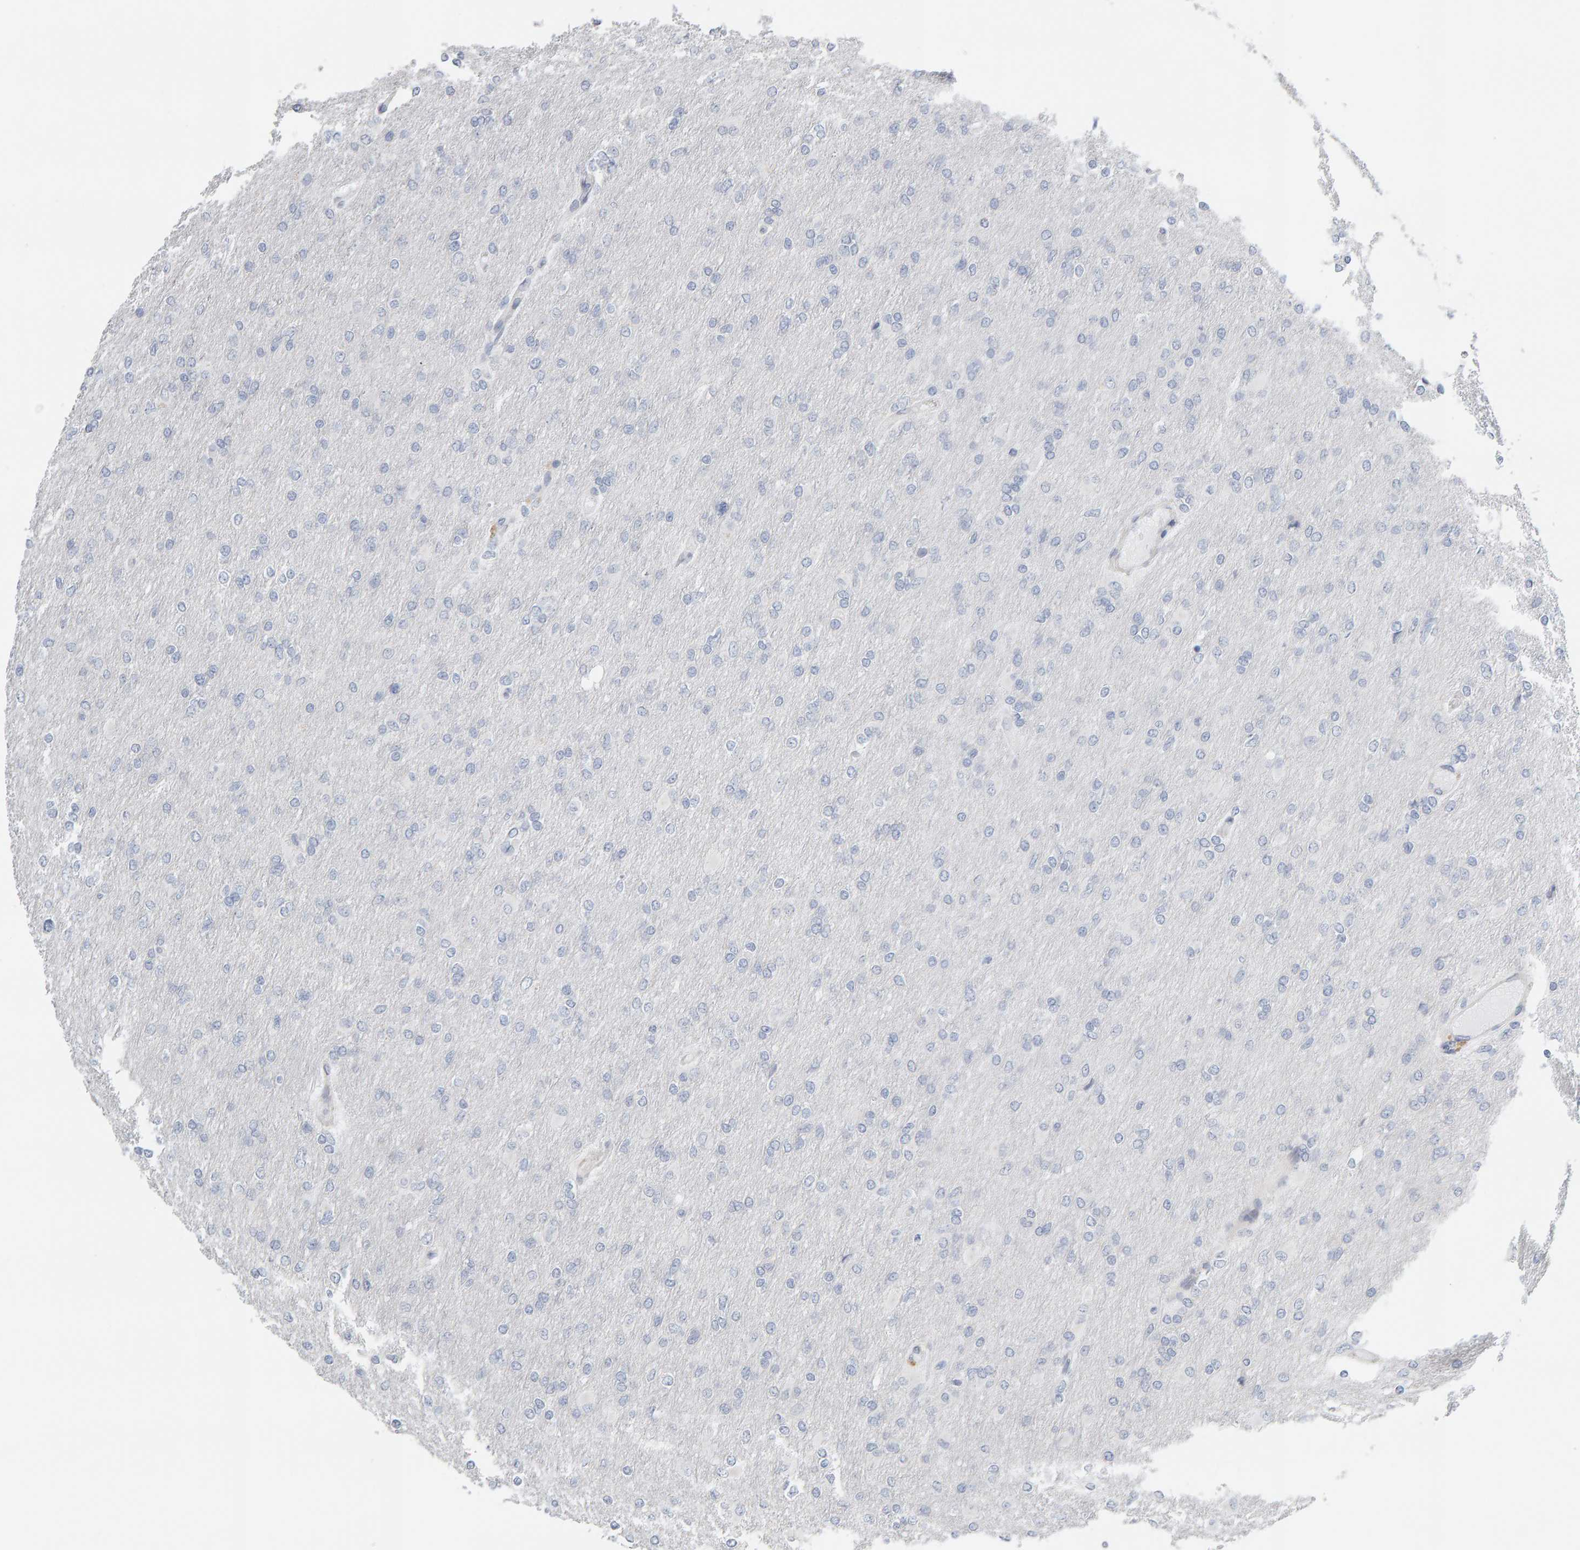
{"staining": {"intensity": "negative", "quantity": "none", "location": "none"}, "tissue": "glioma", "cell_type": "Tumor cells", "image_type": "cancer", "snomed": [{"axis": "morphology", "description": "Glioma, malignant, High grade"}, {"axis": "topography", "description": "Cerebral cortex"}], "caption": "An immunohistochemistry micrograph of glioma is shown. There is no staining in tumor cells of glioma.", "gene": "ENGASE", "patient": {"sex": "female", "age": 36}}